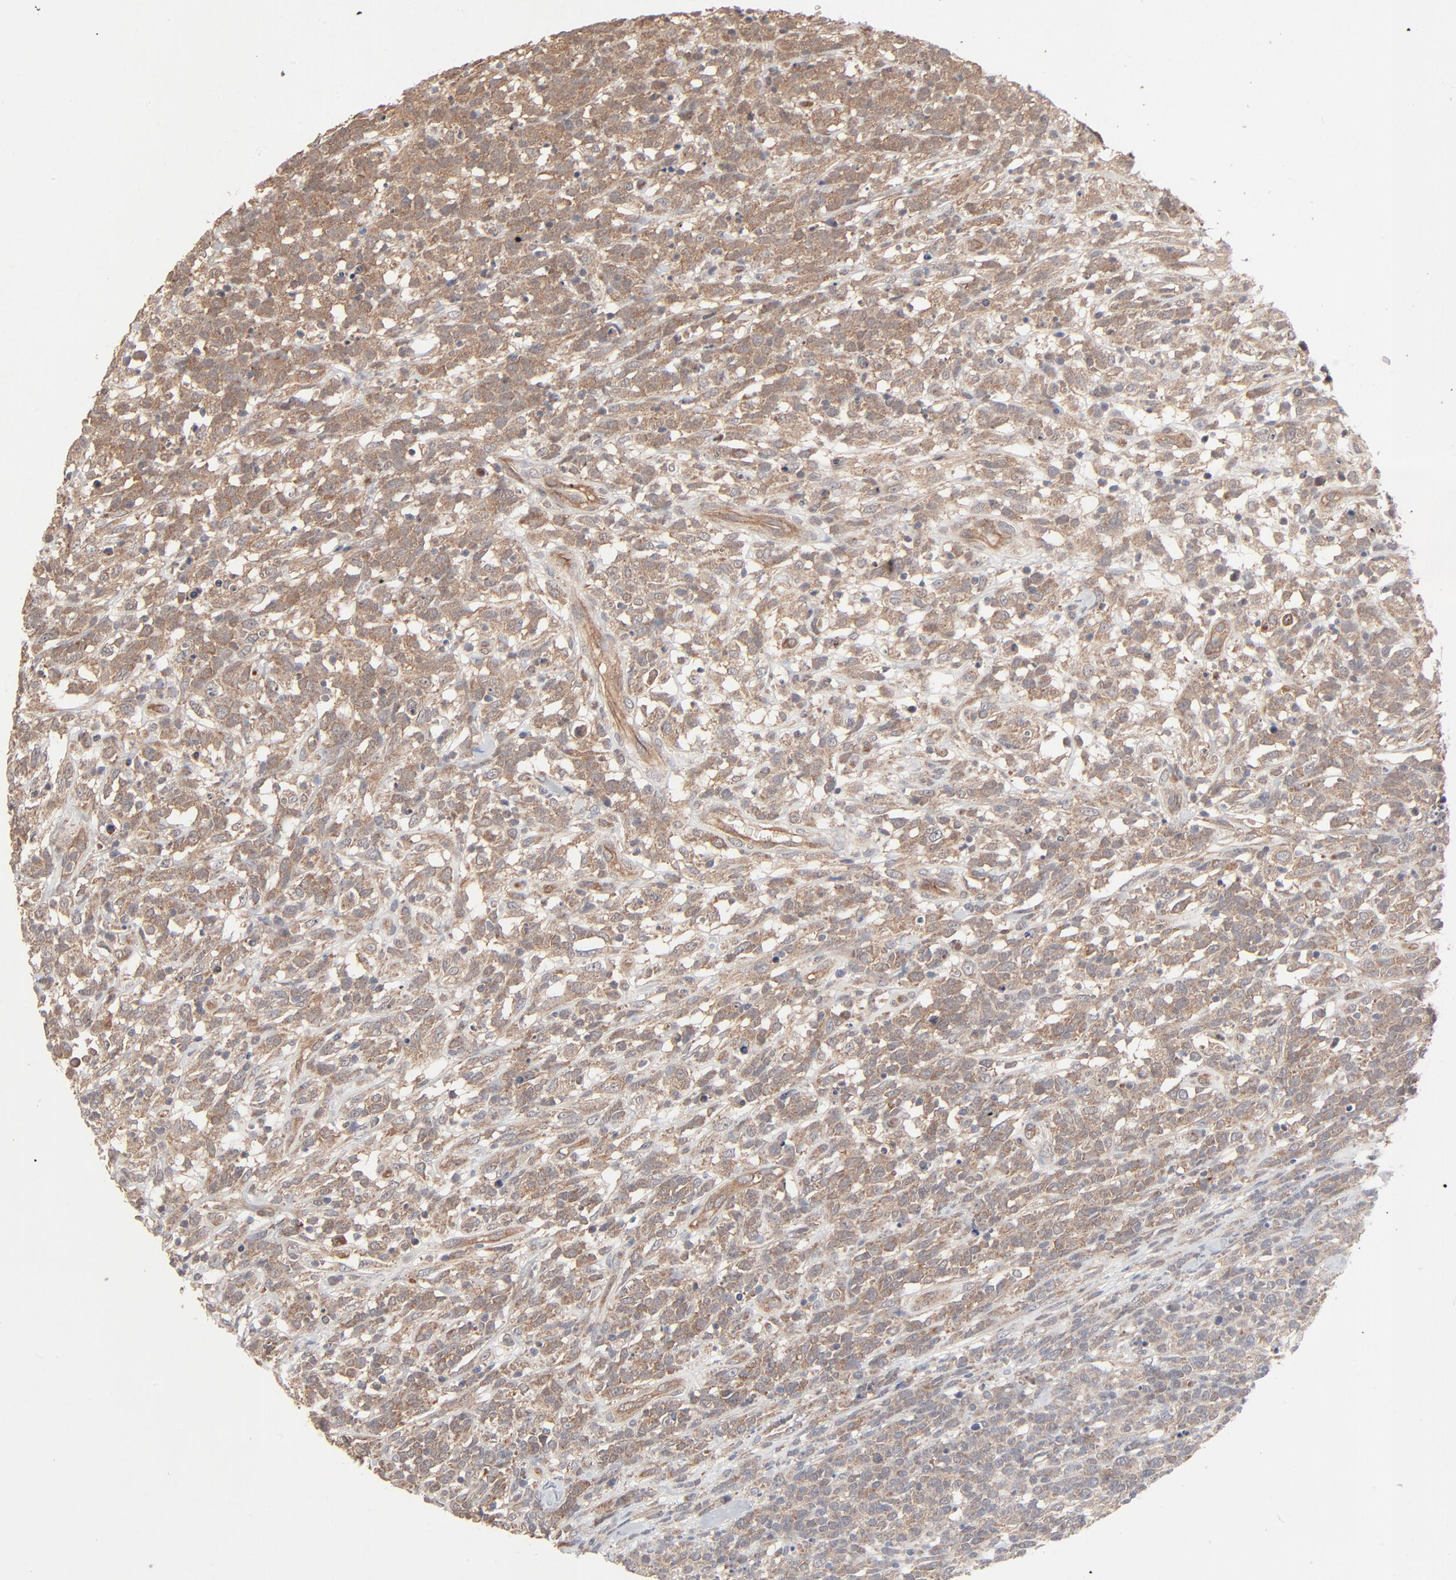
{"staining": {"intensity": "moderate", "quantity": ">75%", "location": "cytoplasmic/membranous"}, "tissue": "lymphoma", "cell_type": "Tumor cells", "image_type": "cancer", "snomed": [{"axis": "morphology", "description": "Malignant lymphoma, non-Hodgkin's type, High grade"}, {"axis": "topography", "description": "Lymph node"}], "caption": "Brown immunohistochemical staining in human malignant lymphoma, non-Hodgkin's type (high-grade) exhibits moderate cytoplasmic/membranous expression in about >75% of tumor cells.", "gene": "ABLIM3", "patient": {"sex": "female", "age": 73}}